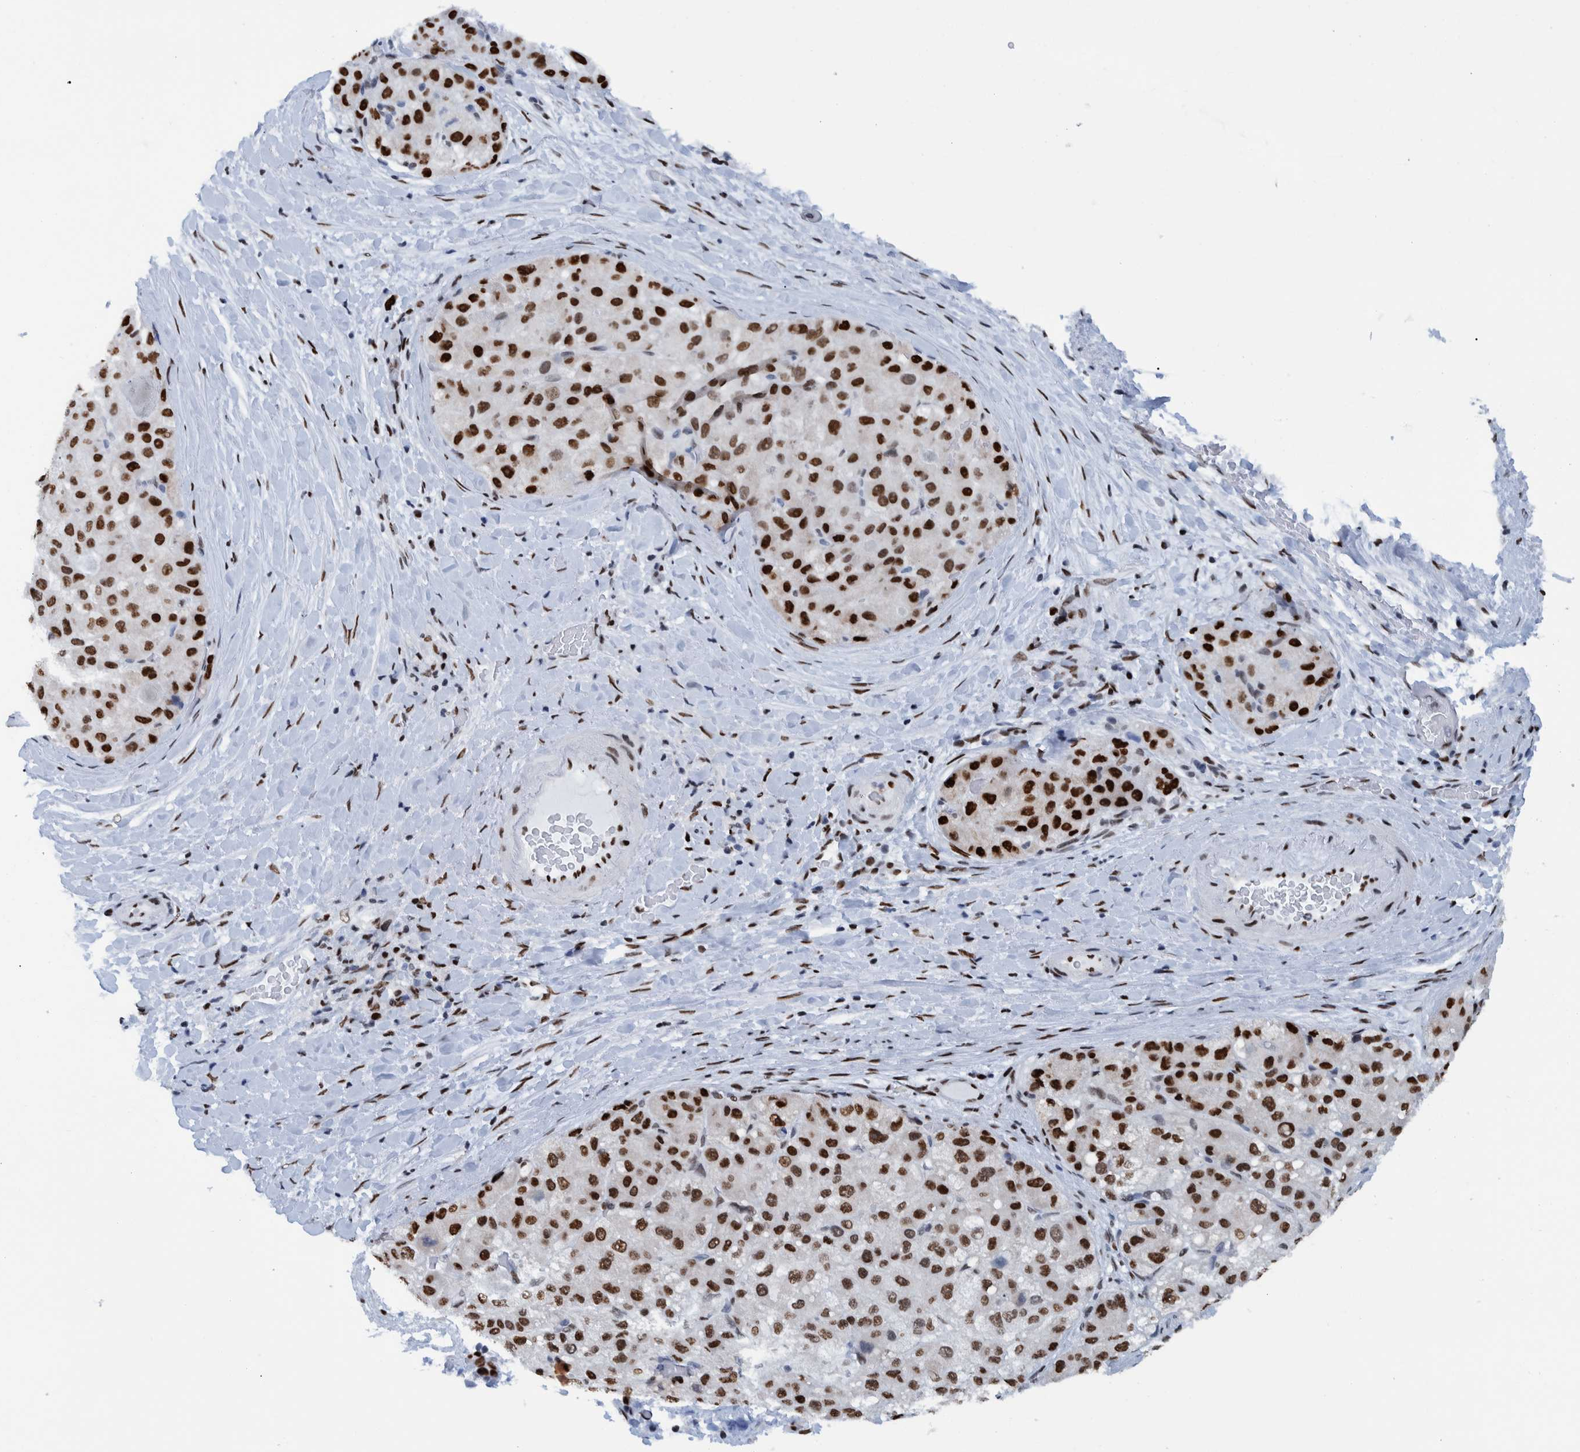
{"staining": {"intensity": "strong", "quantity": ">75%", "location": "nuclear"}, "tissue": "liver cancer", "cell_type": "Tumor cells", "image_type": "cancer", "snomed": [{"axis": "morphology", "description": "Carcinoma, Hepatocellular, NOS"}, {"axis": "topography", "description": "Liver"}], "caption": "Tumor cells demonstrate high levels of strong nuclear staining in approximately >75% of cells in human liver cancer.", "gene": "HEATR9", "patient": {"sex": "male", "age": 80}}